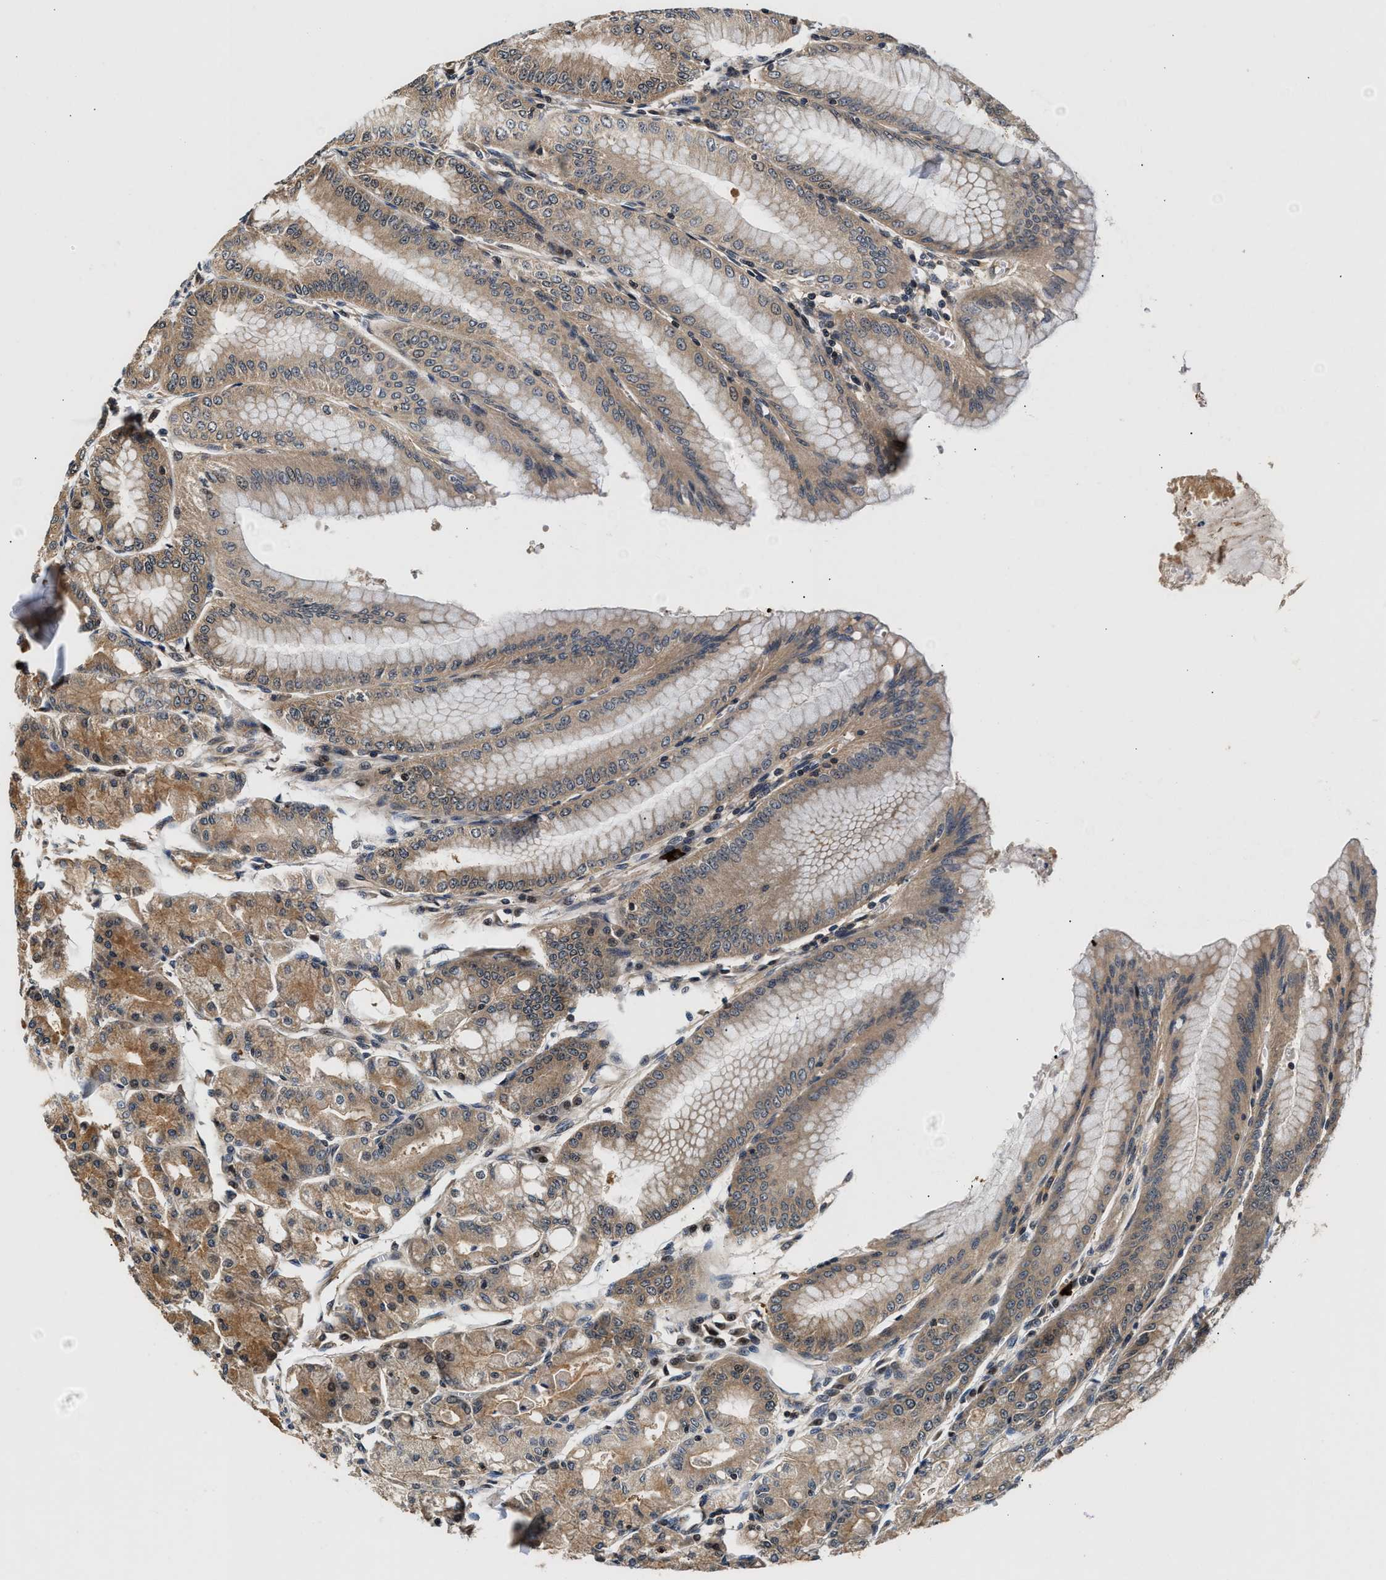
{"staining": {"intensity": "weak", "quantity": ">75%", "location": "cytoplasmic/membranous"}, "tissue": "stomach", "cell_type": "Glandular cells", "image_type": "normal", "snomed": [{"axis": "morphology", "description": "Normal tissue, NOS"}, {"axis": "topography", "description": "Stomach, lower"}], "caption": "Unremarkable stomach displays weak cytoplasmic/membranous expression in approximately >75% of glandular cells, visualized by immunohistochemistry.", "gene": "TUT7", "patient": {"sex": "male", "age": 71}}